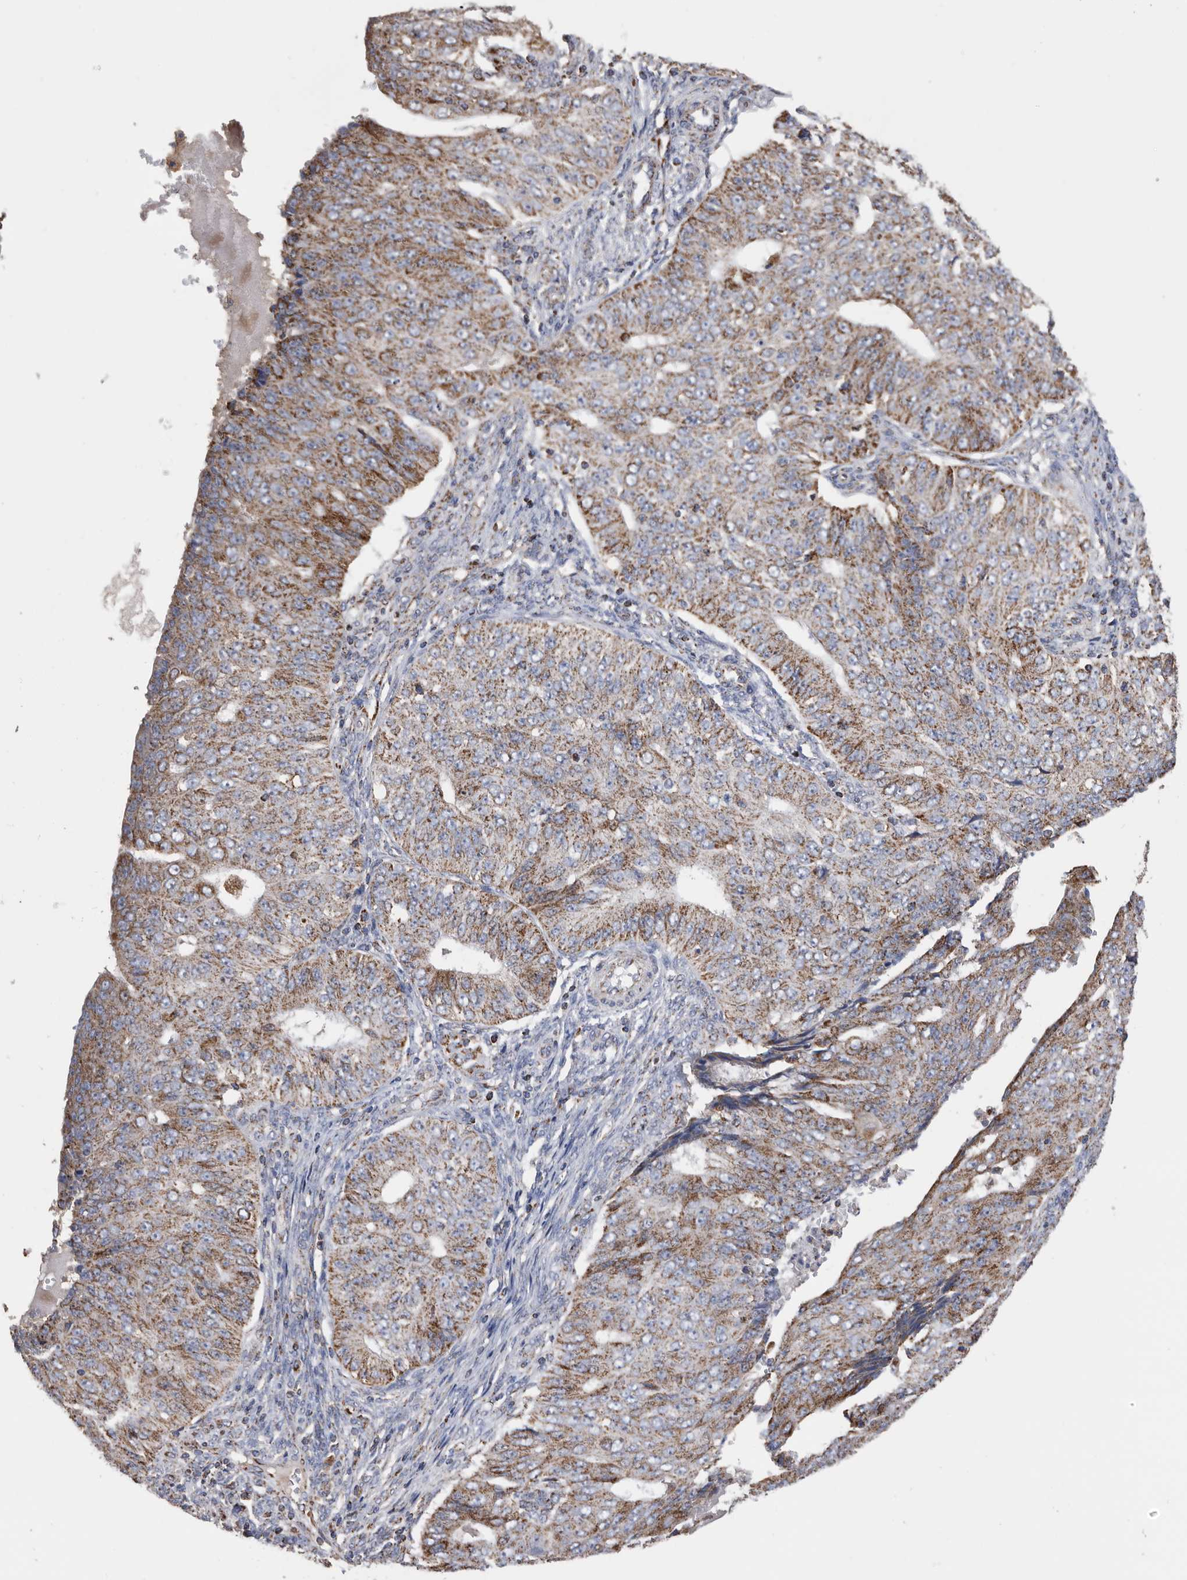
{"staining": {"intensity": "moderate", "quantity": ">75%", "location": "cytoplasmic/membranous"}, "tissue": "endometrial cancer", "cell_type": "Tumor cells", "image_type": "cancer", "snomed": [{"axis": "morphology", "description": "Adenocarcinoma, NOS"}, {"axis": "topography", "description": "Endometrium"}], "caption": "Approximately >75% of tumor cells in human adenocarcinoma (endometrial) exhibit moderate cytoplasmic/membranous protein positivity as visualized by brown immunohistochemical staining.", "gene": "WFDC1", "patient": {"sex": "female", "age": 32}}